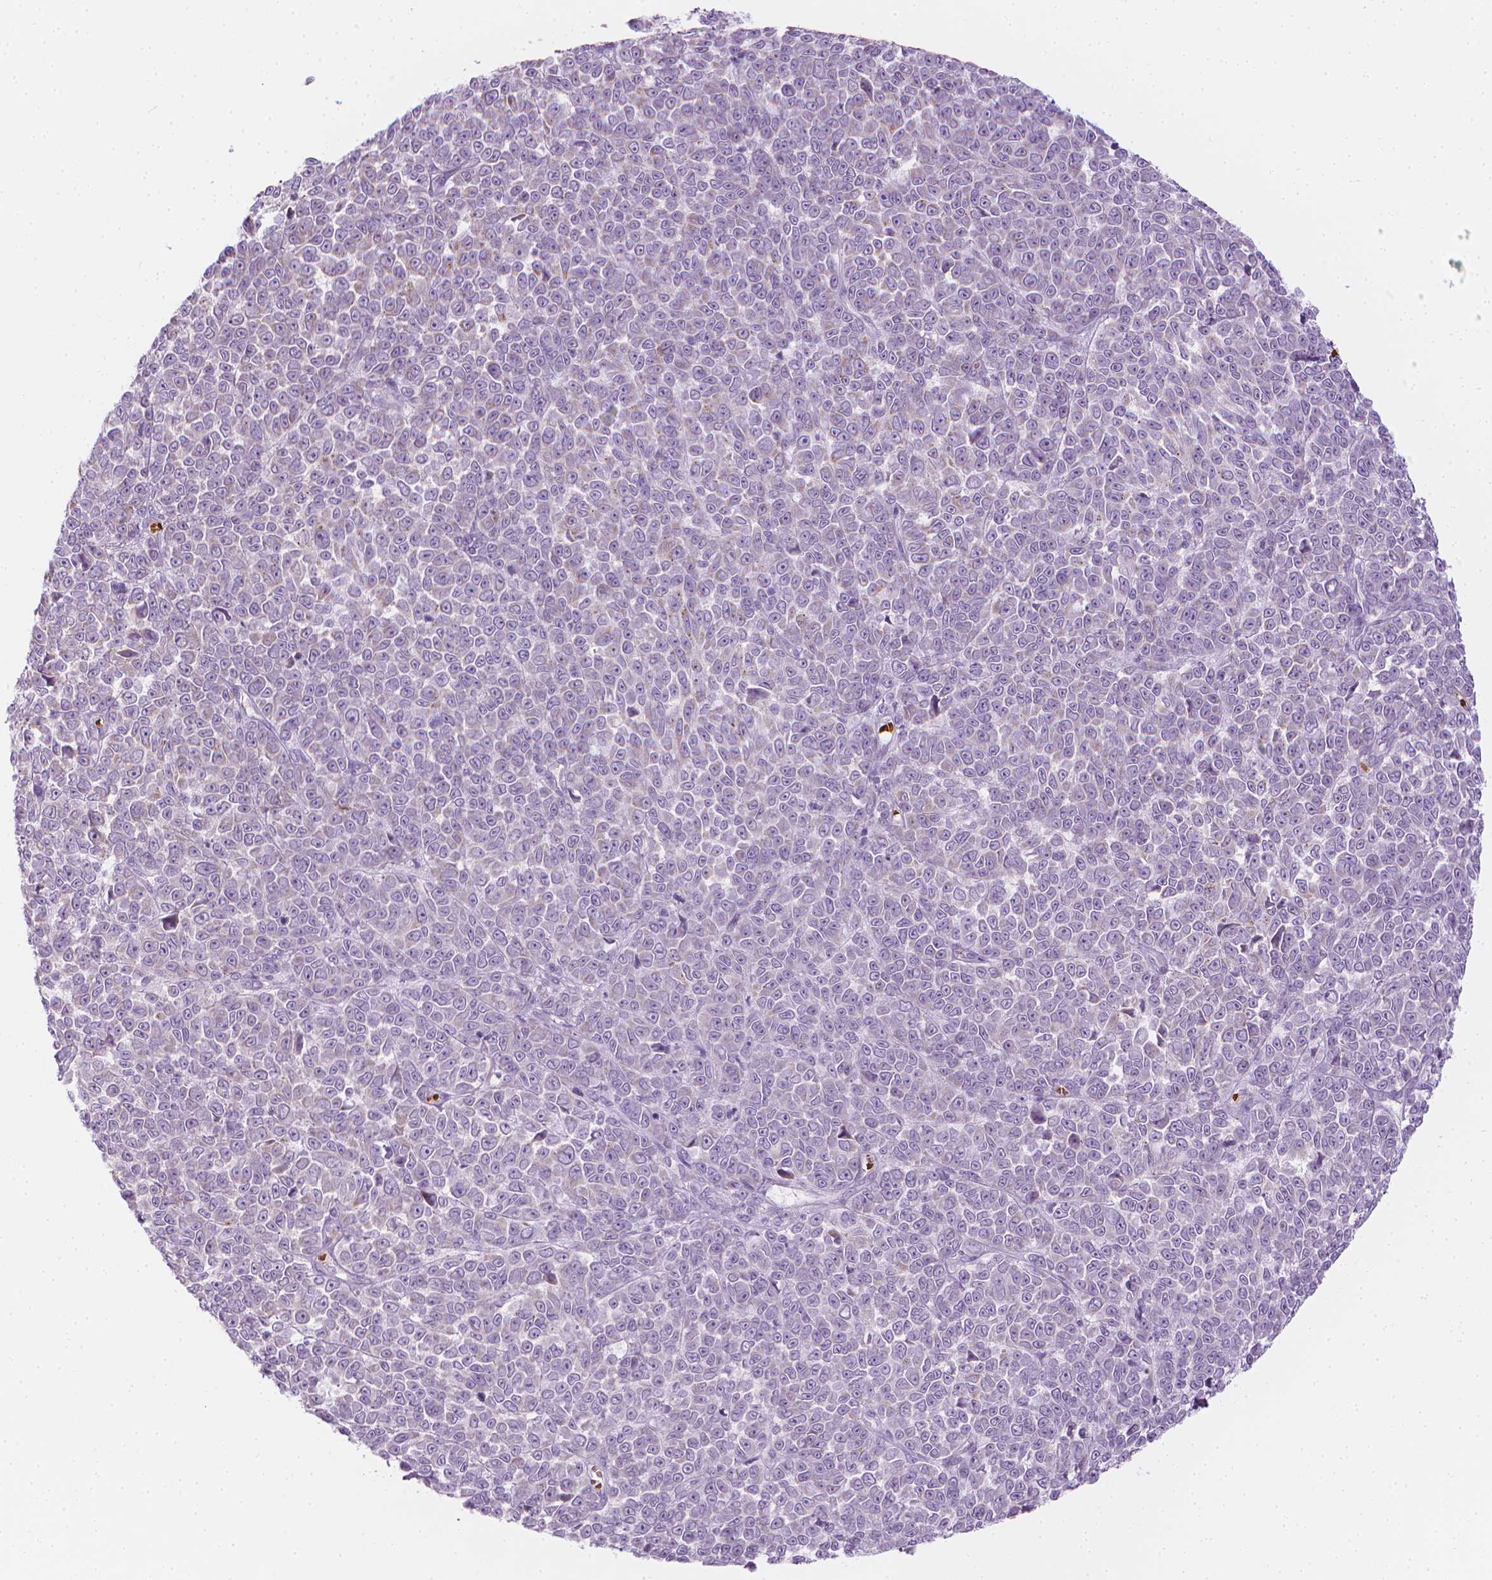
{"staining": {"intensity": "negative", "quantity": "none", "location": "none"}, "tissue": "melanoma", "cell_type": "Tumor cells", "image_type": "cancer", "snomed": [{"axis": "morphology", "description": "Malignant melanoma, NOS"}, {"axis": "topography", "description": "Skin"}], "caption": "Human melanoma stained for a protein using immunohistochemistry exhibits no positivity in tumor cells.", "gene": "CES1", "patient": {"sex": "female", "age": 95}}